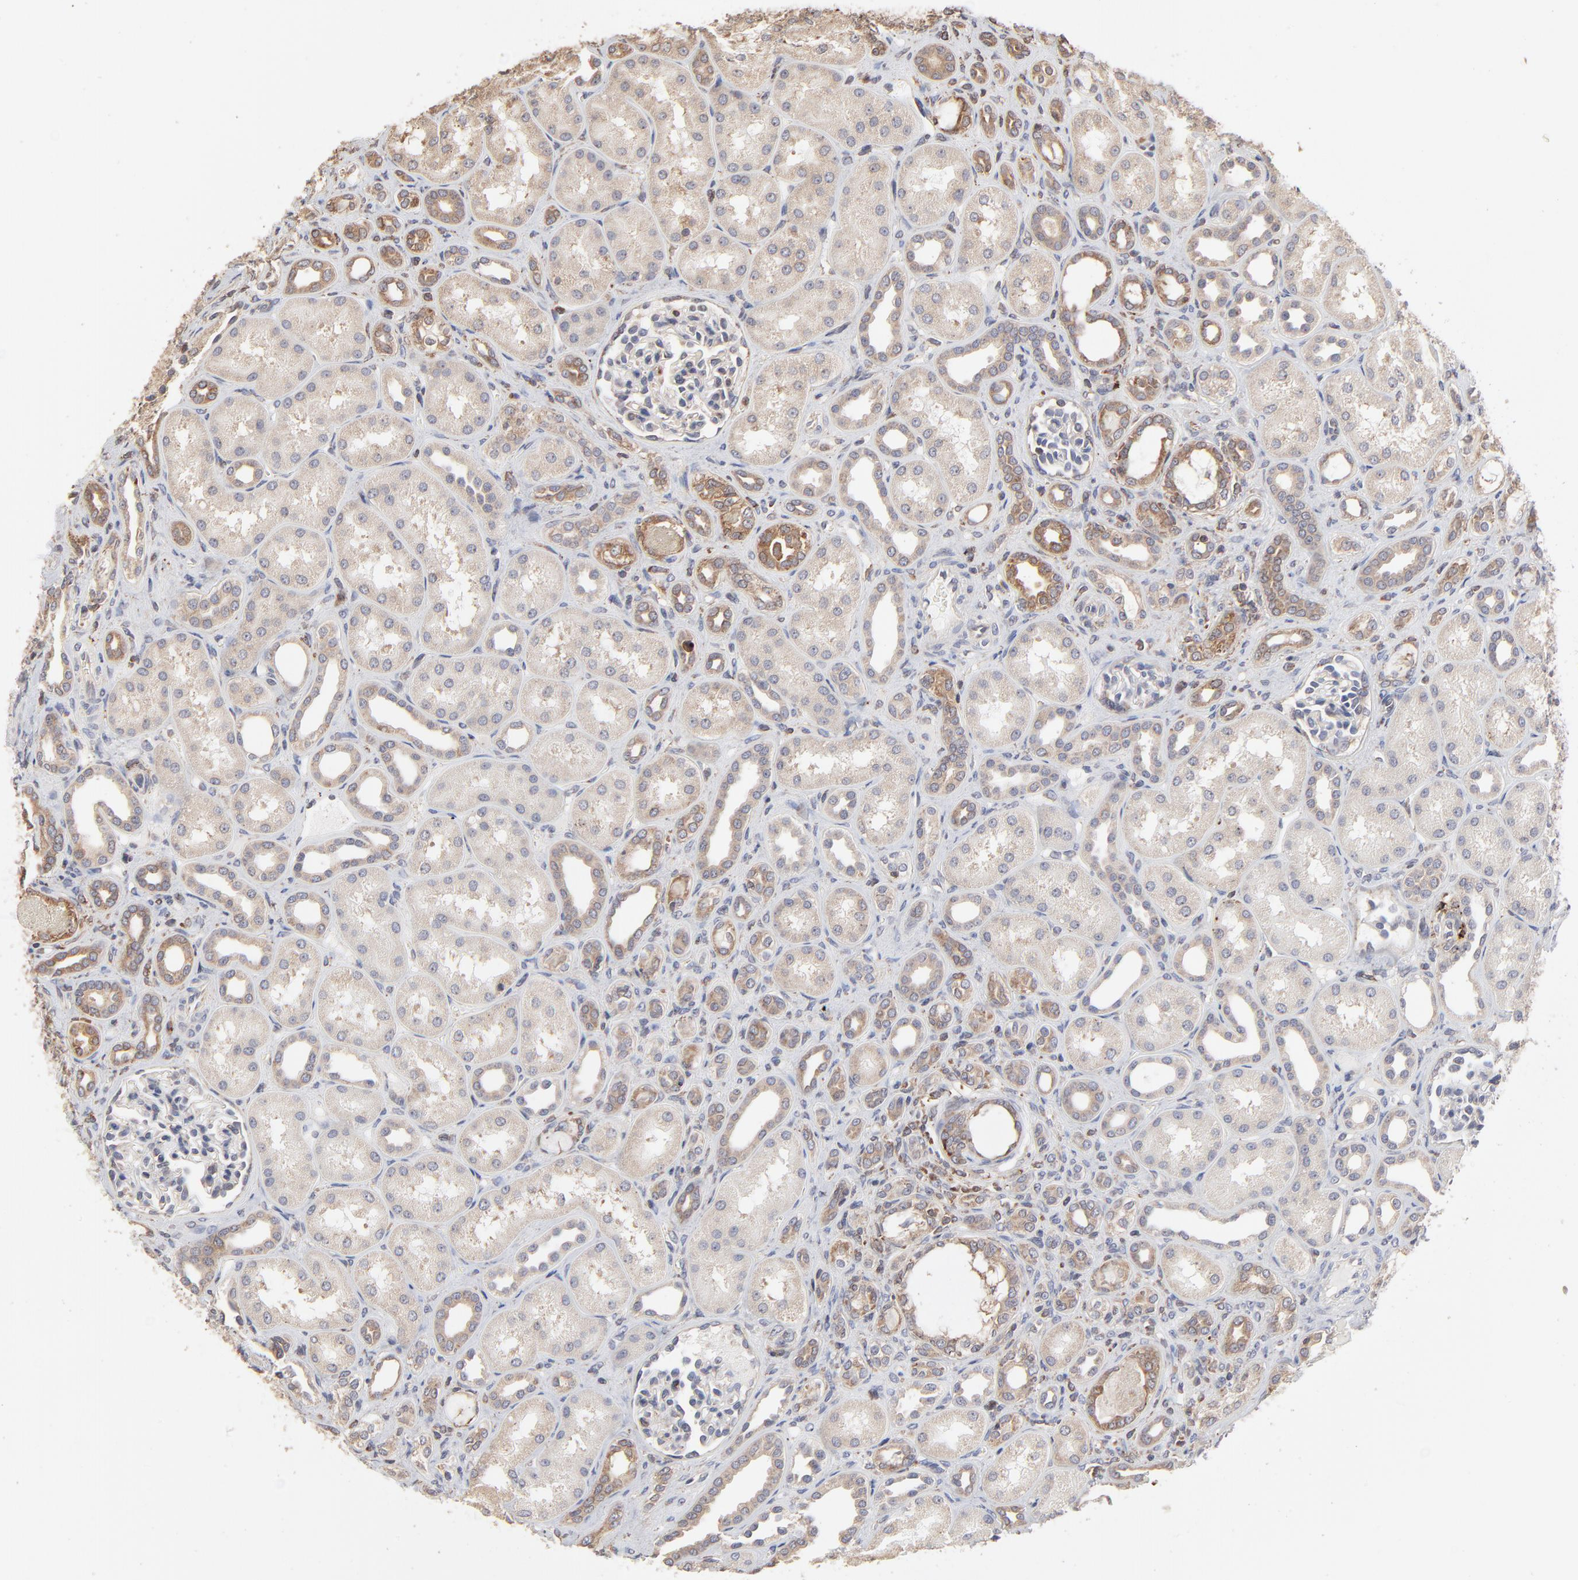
{"staining": {"intensity": "weak", "quantity": "<25%", "location": "cytoplasmic/membranous"}, "tissue": "kidney", "cell_type": "Cells in glomeruli", "image_type": "normal", "snomed": [{"axis": "morphology", "description": "Normal tissue, NOS"}, {"axis": "topography", "description": "Kidney"}], "caption": "Immunohistochemical staining of unremarkable kidney reveals no significant positivity in cells in glomeruli.", "gene": "RNF213", "patient": {"sex": "male", "age": 7}}